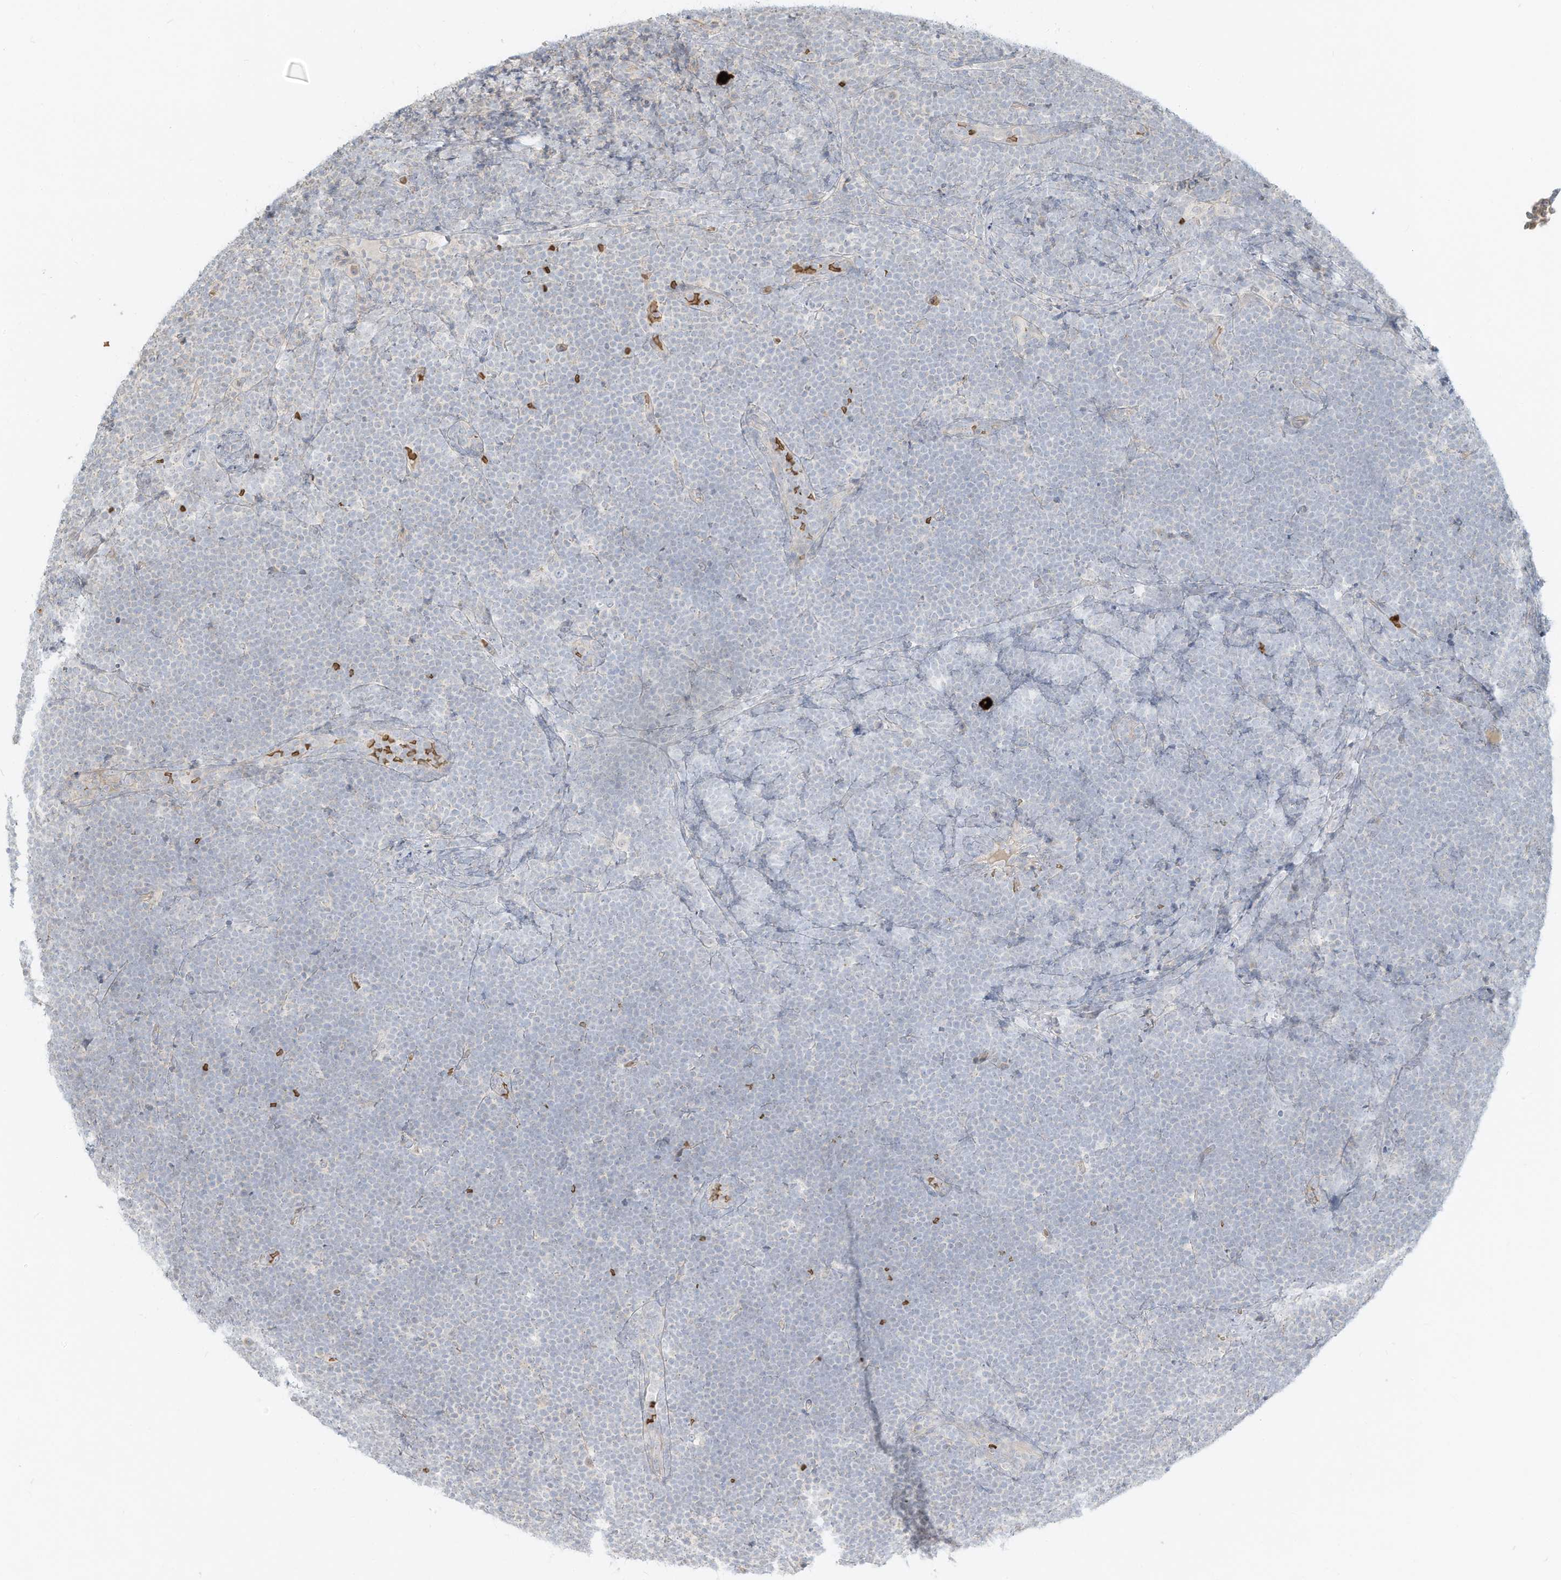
{"staining": {"intensity": "negative", "quantity": "none", "location": "none"}, "tissue": "lymphoma", "cell_type": "Tumor cells", "image_type": "cancer", "snomed": [{"axis": "morphology", "description": "Malignant lymphoma, non-Hodgkin's type, High grade"}, {"axis": "topography", "description": "Lymph node"}], "caption": "The photomicrograph reveals no significant positivity in tumor cells of lymphoma. (DAB immunohistochemistry (IHC) with hematoxylin counter stain).", "gene": "OFD1", "patient": {"sex": "male", "age": 13}}